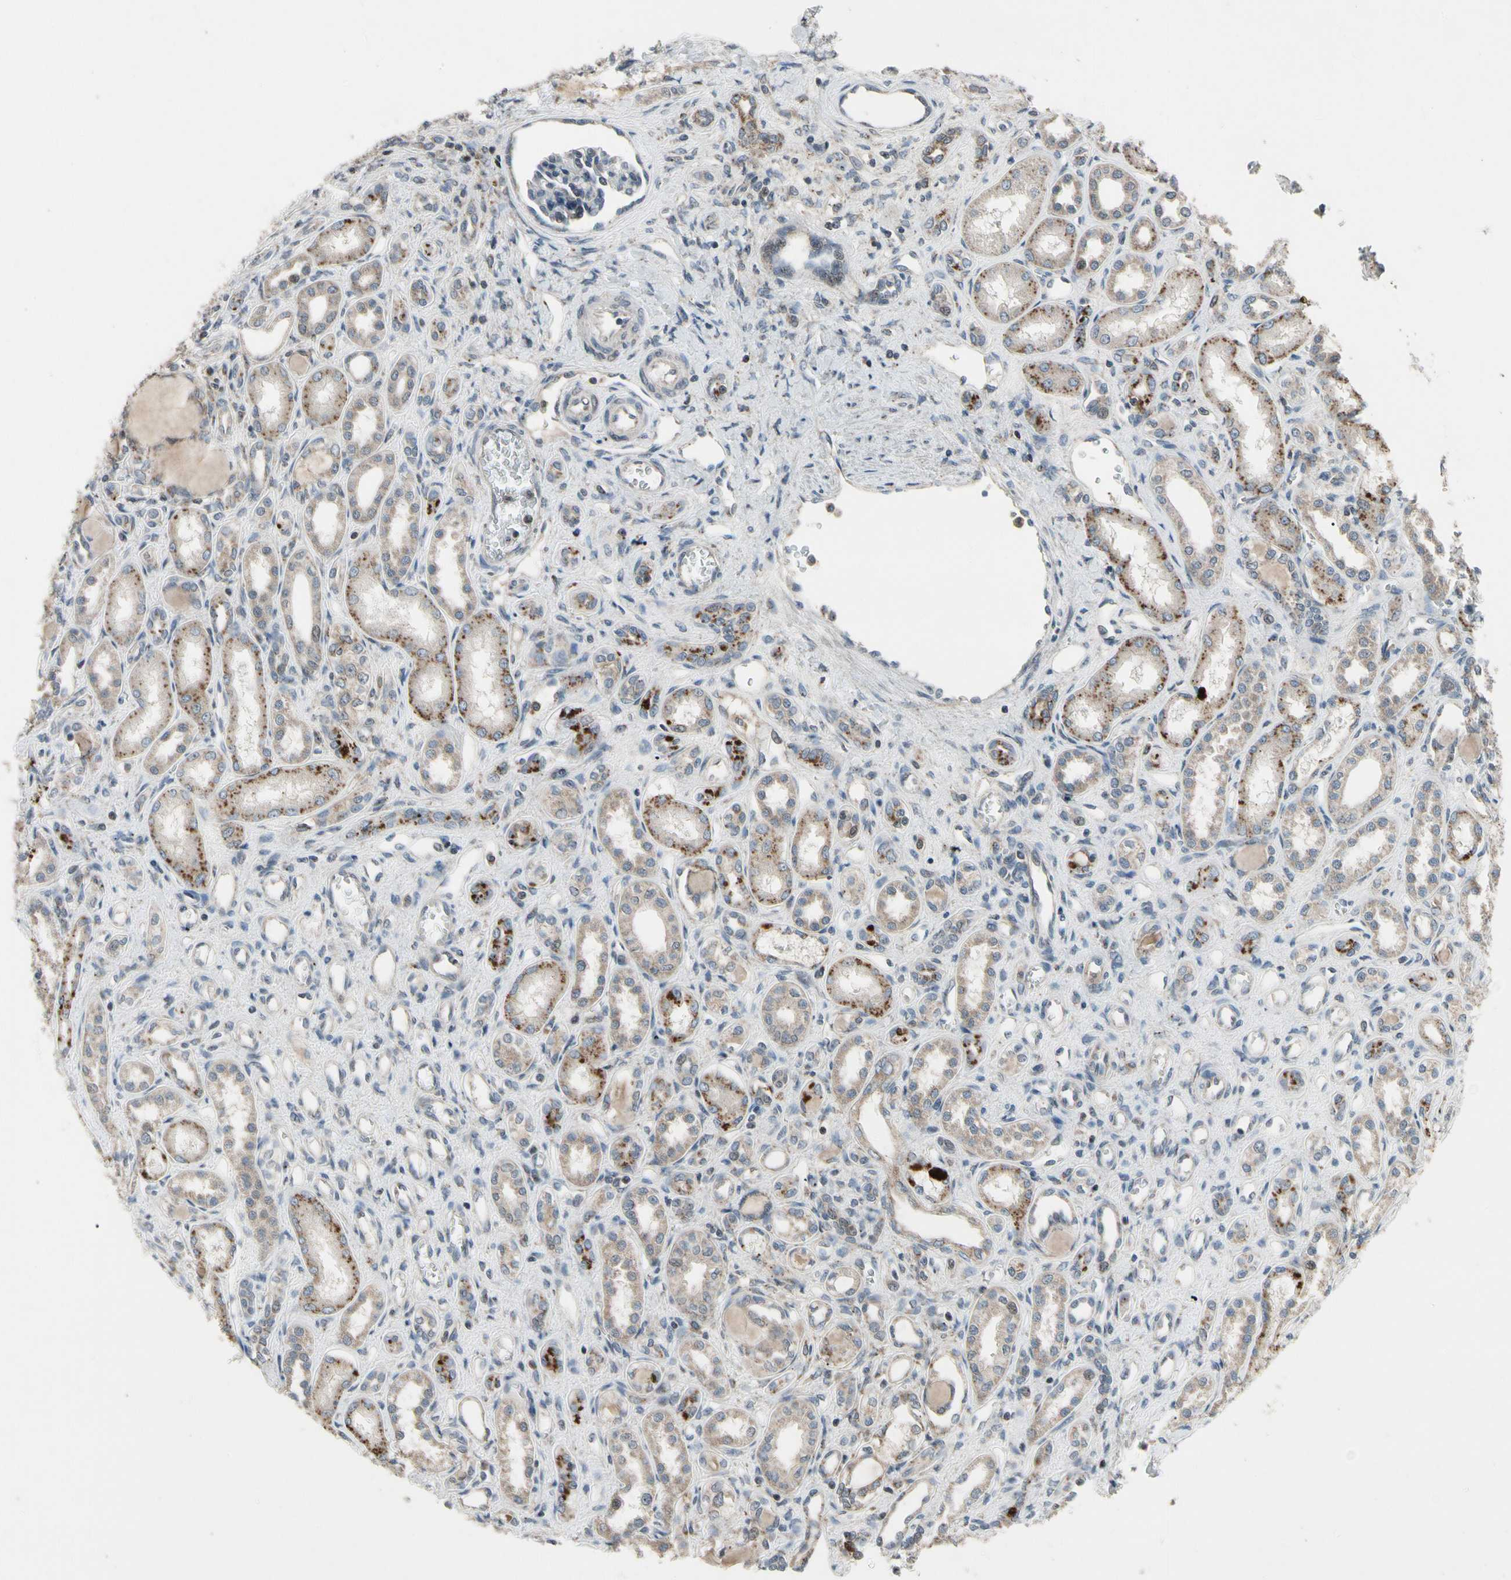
{"staining": {"intensity": "weak", "quantity": "<25%", "location": "cytoplasmic/membranous"}, "tissue": "kidney", "cell_type": "Cells in glomeruli", "image_type": "normal", "snomed": [{"axis": "morphology", "description": "Normal tissue, NOS"}, {"axis": "topography", "description": "Kidney"}], "caption": "Human kidney stained for a protein using immunohistochemistry demonstrates no expression in cells in glomeruli.", "gene": "NMI", "patient": {"sex": "male", "age": 7}}